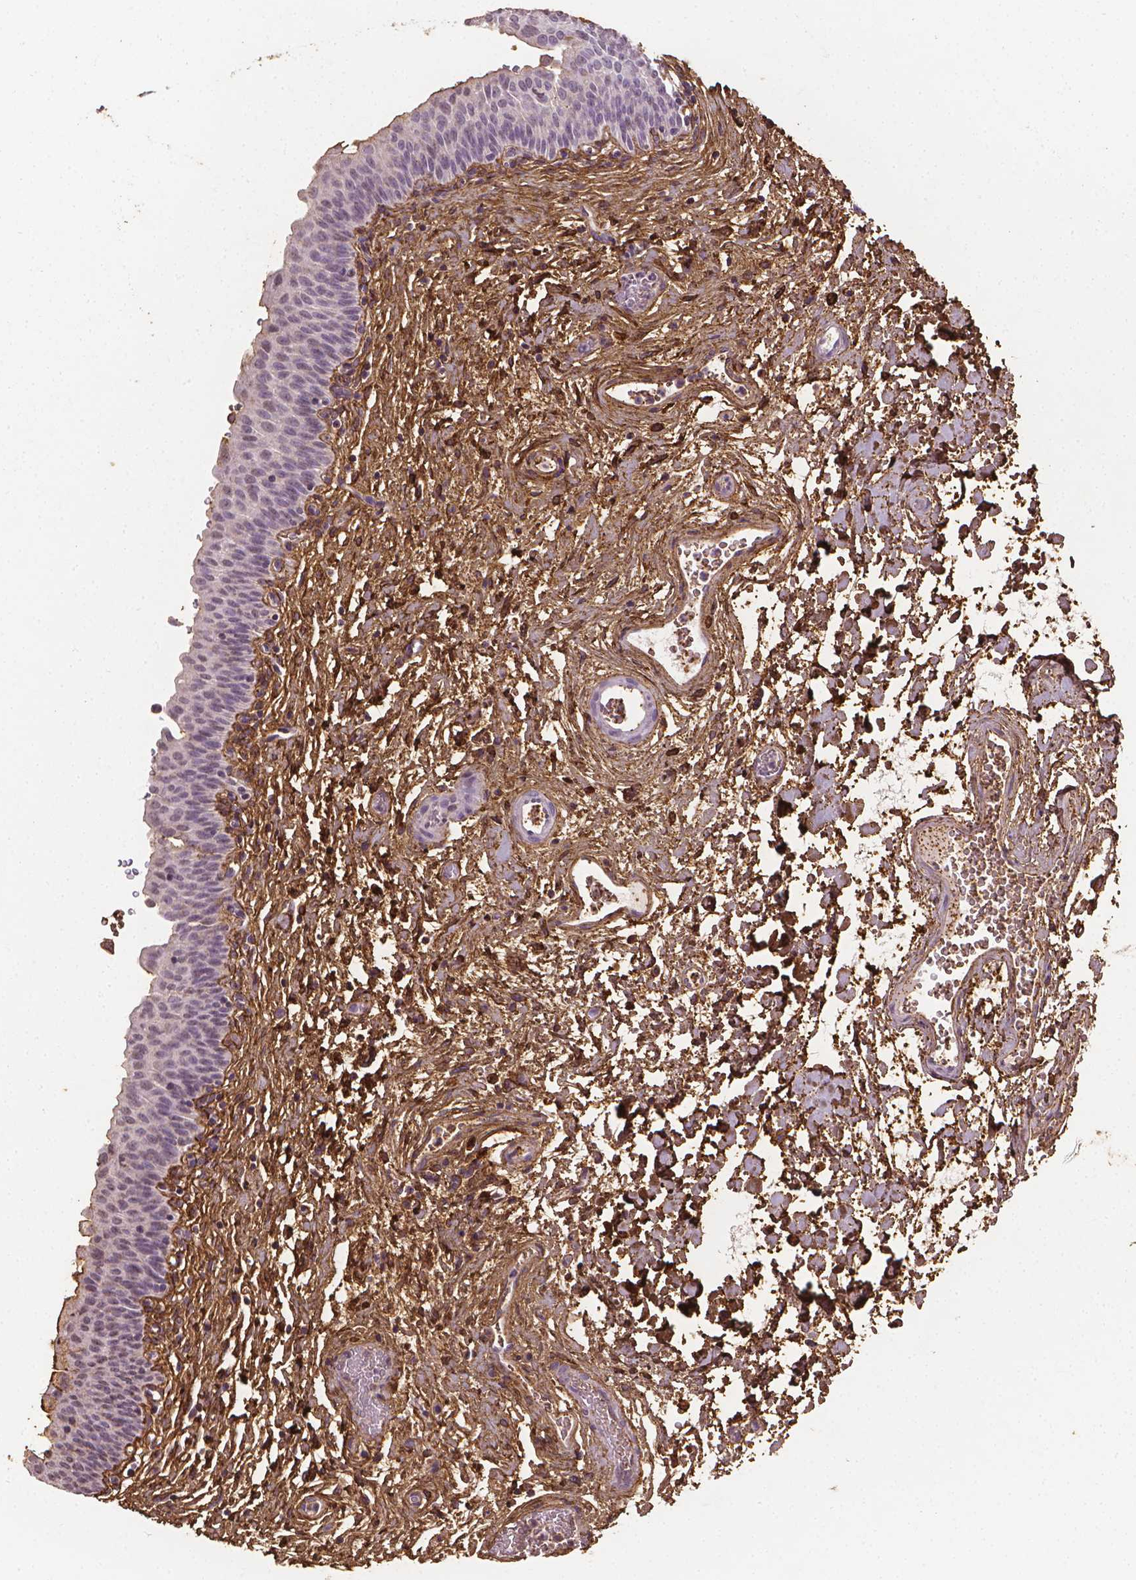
{"staining": {"intensity": "weak", "quantity": "<25%", "location": "cytoplasmic/membranous"}, "tissue": "urinary bladder", "cell_type": "Urothelial cells", "image_type": "normal", "snomed": [{"axis": "morphology", "description": "Normal tissue, NOS"}, {"axis": "topography", "description": "Urinary bladder"}], "caption": "DAB (3,3'-diaminobenzidine) immunohistochemical staining of normal urinary bladder demonstrates no significant staining in urothelial cells. Nuclei are stained in blue.", "gene": "DCN", "patient": {"sex": "male", "age": 56}}